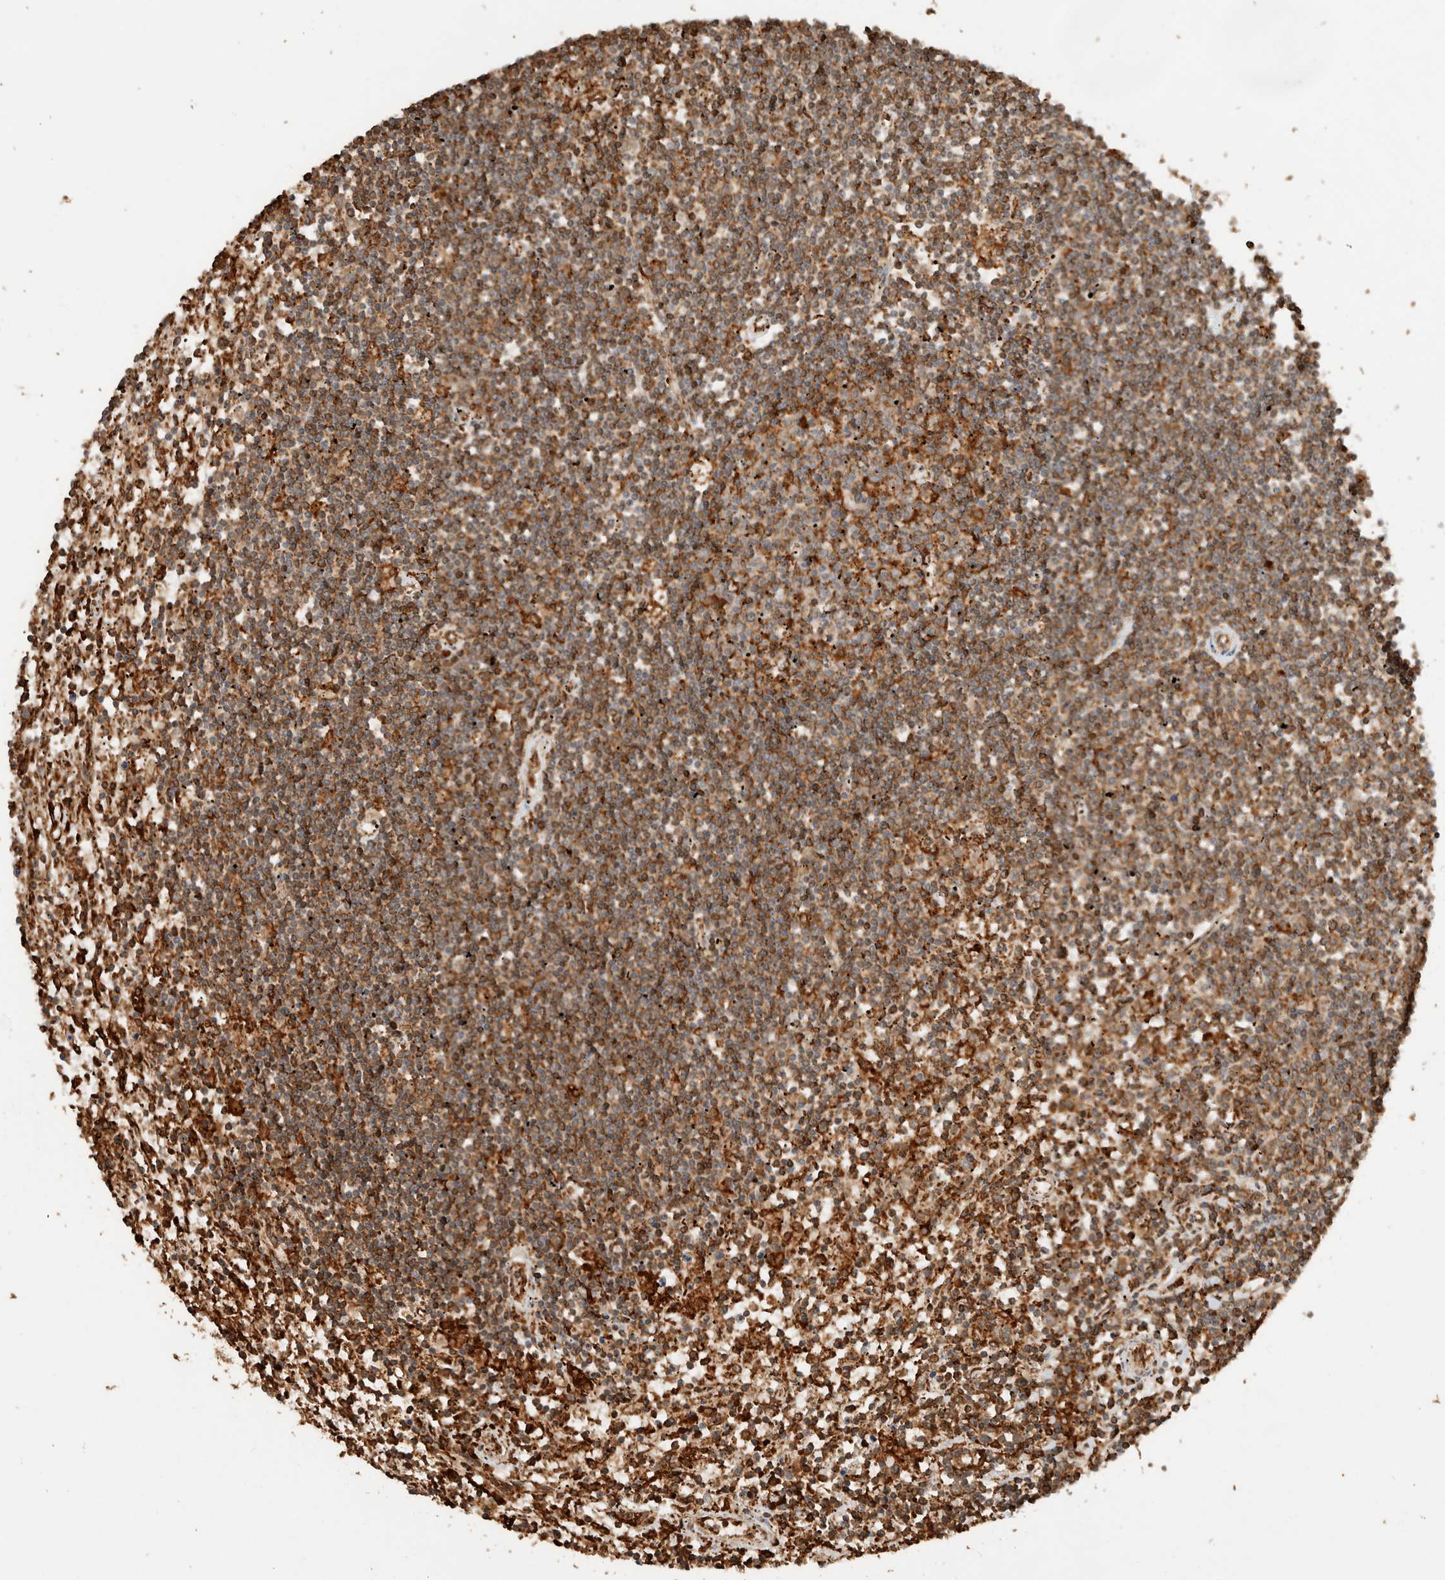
{"staining": {"intensity": "moderate", "quantity": ">75%", "location": "cytoplasmic/membranous"}, "tissue": "lymphoma", "cell_type": "Tumor cells", "image_type": "cancer", "snomed": [{"axis": "morphology", "description": "Malignant lymphoma, non-Hodgkin's type, Low grade"}, {"axis": "topography", "description": "Spleen"}], "caption": "The image shows staining of malignant lymphoma, non-Hodgkin's type (low-grade), revealing moderate cytoplasmic/membranous protein staining (brown color) within tumor cells. (DAB = brown stain, brightfield microscopy at high magnification).", "gene": "ERAP1", "patient": {"sex": "male", "age": 76}}